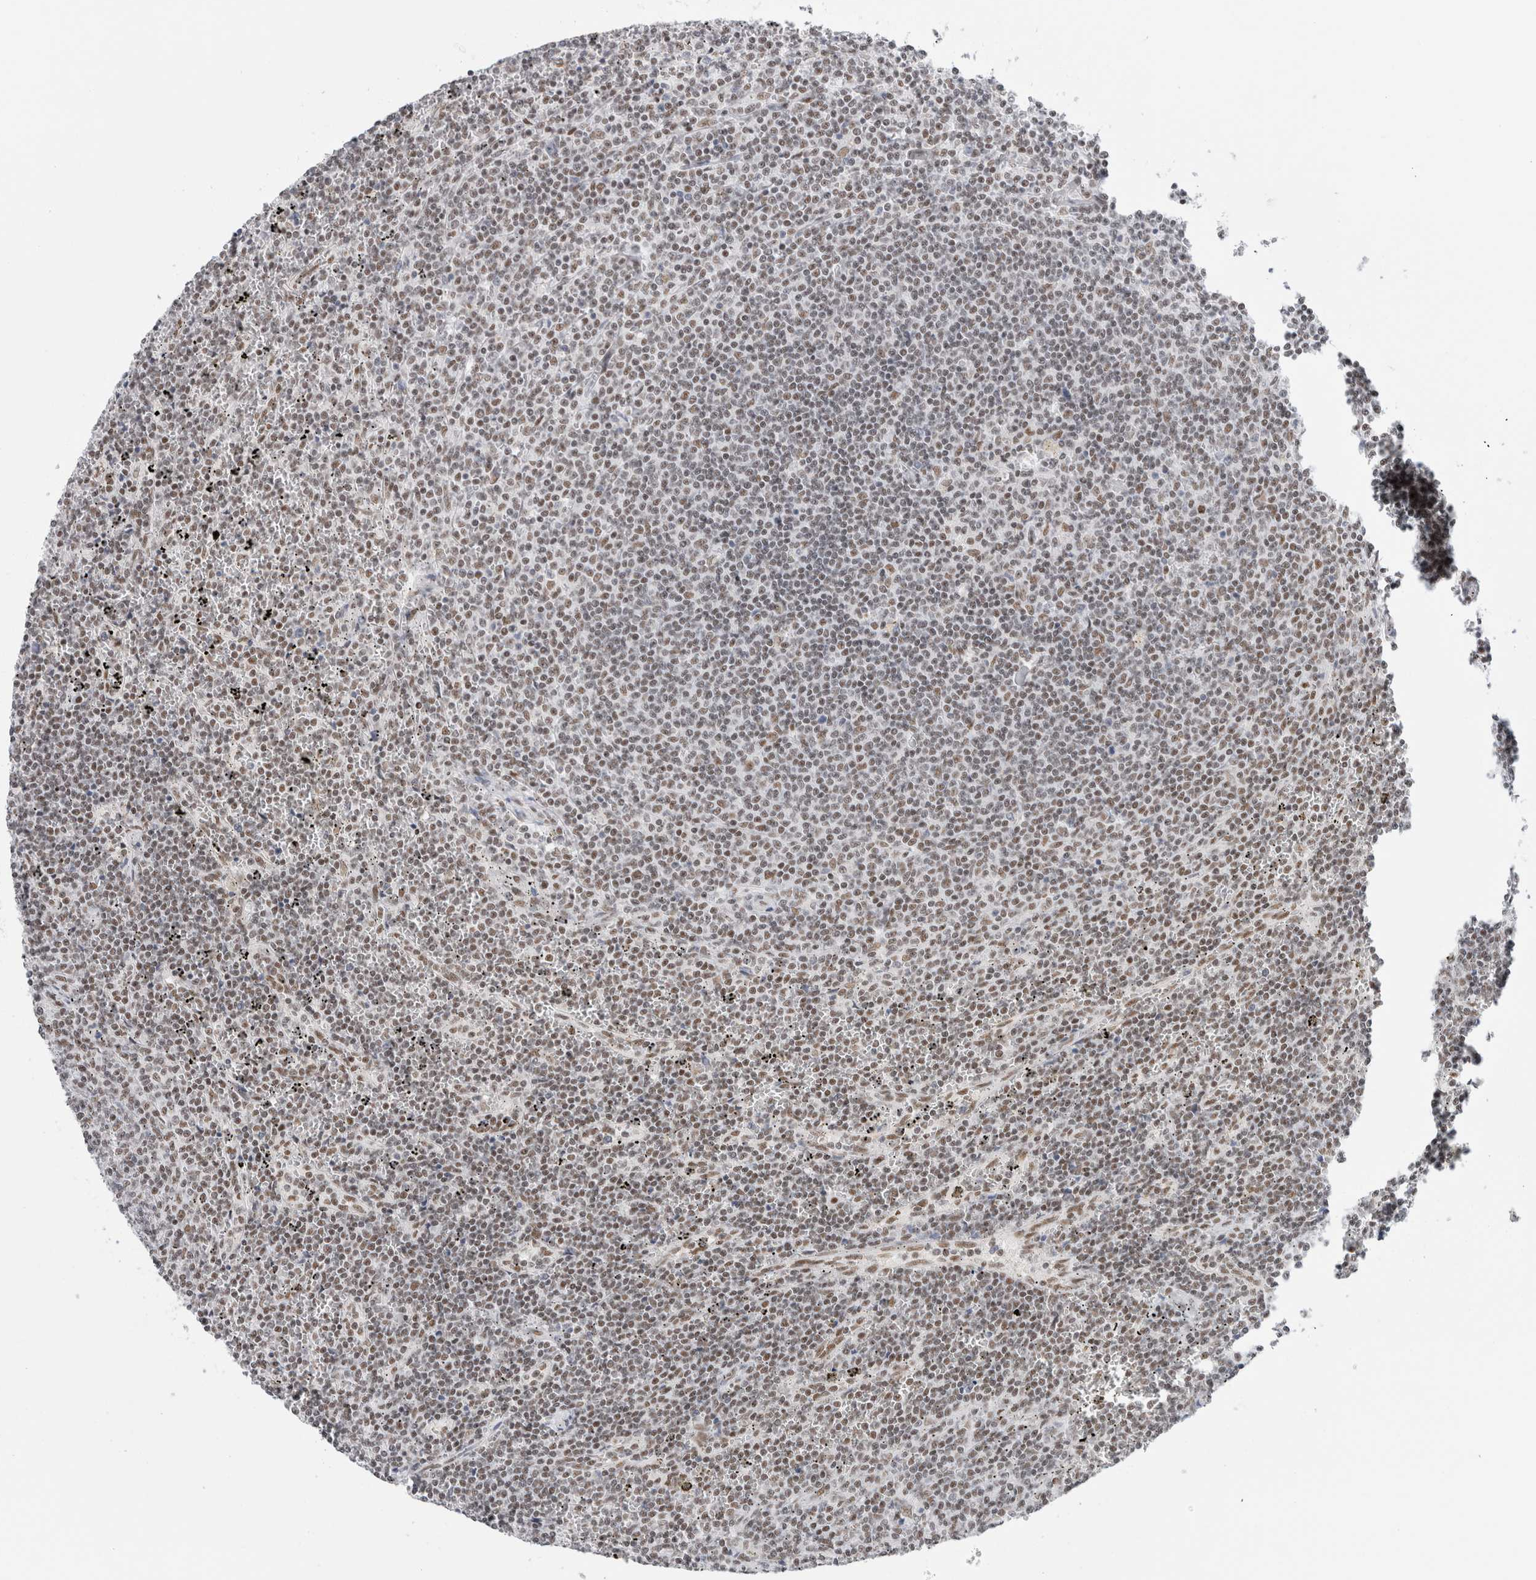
{"staining": {"intensity": "weak", "quantity": ">75%", "location": "nuclear"}, "tissue": "lymphoma", "cell_type": "Tumor cells", "image_type": "cancer", "snomed": [{"axis": "morphology", "description": "Malignant lymphoma, non-Hodgkin's type, Low grade"}, {"axis": "topography", "description": "Spleen"}], "caption": "DAB (3,3'-diaminobenzidine) immunohistochemical staining of malignant lymphoma, non-Hodgkin's type (low-grade) reveals weak nuclear protein positivity in approximately >75% of tumor cells.", "gene": "COPS7A", "patient": {"sex": "female", "age": 50}}